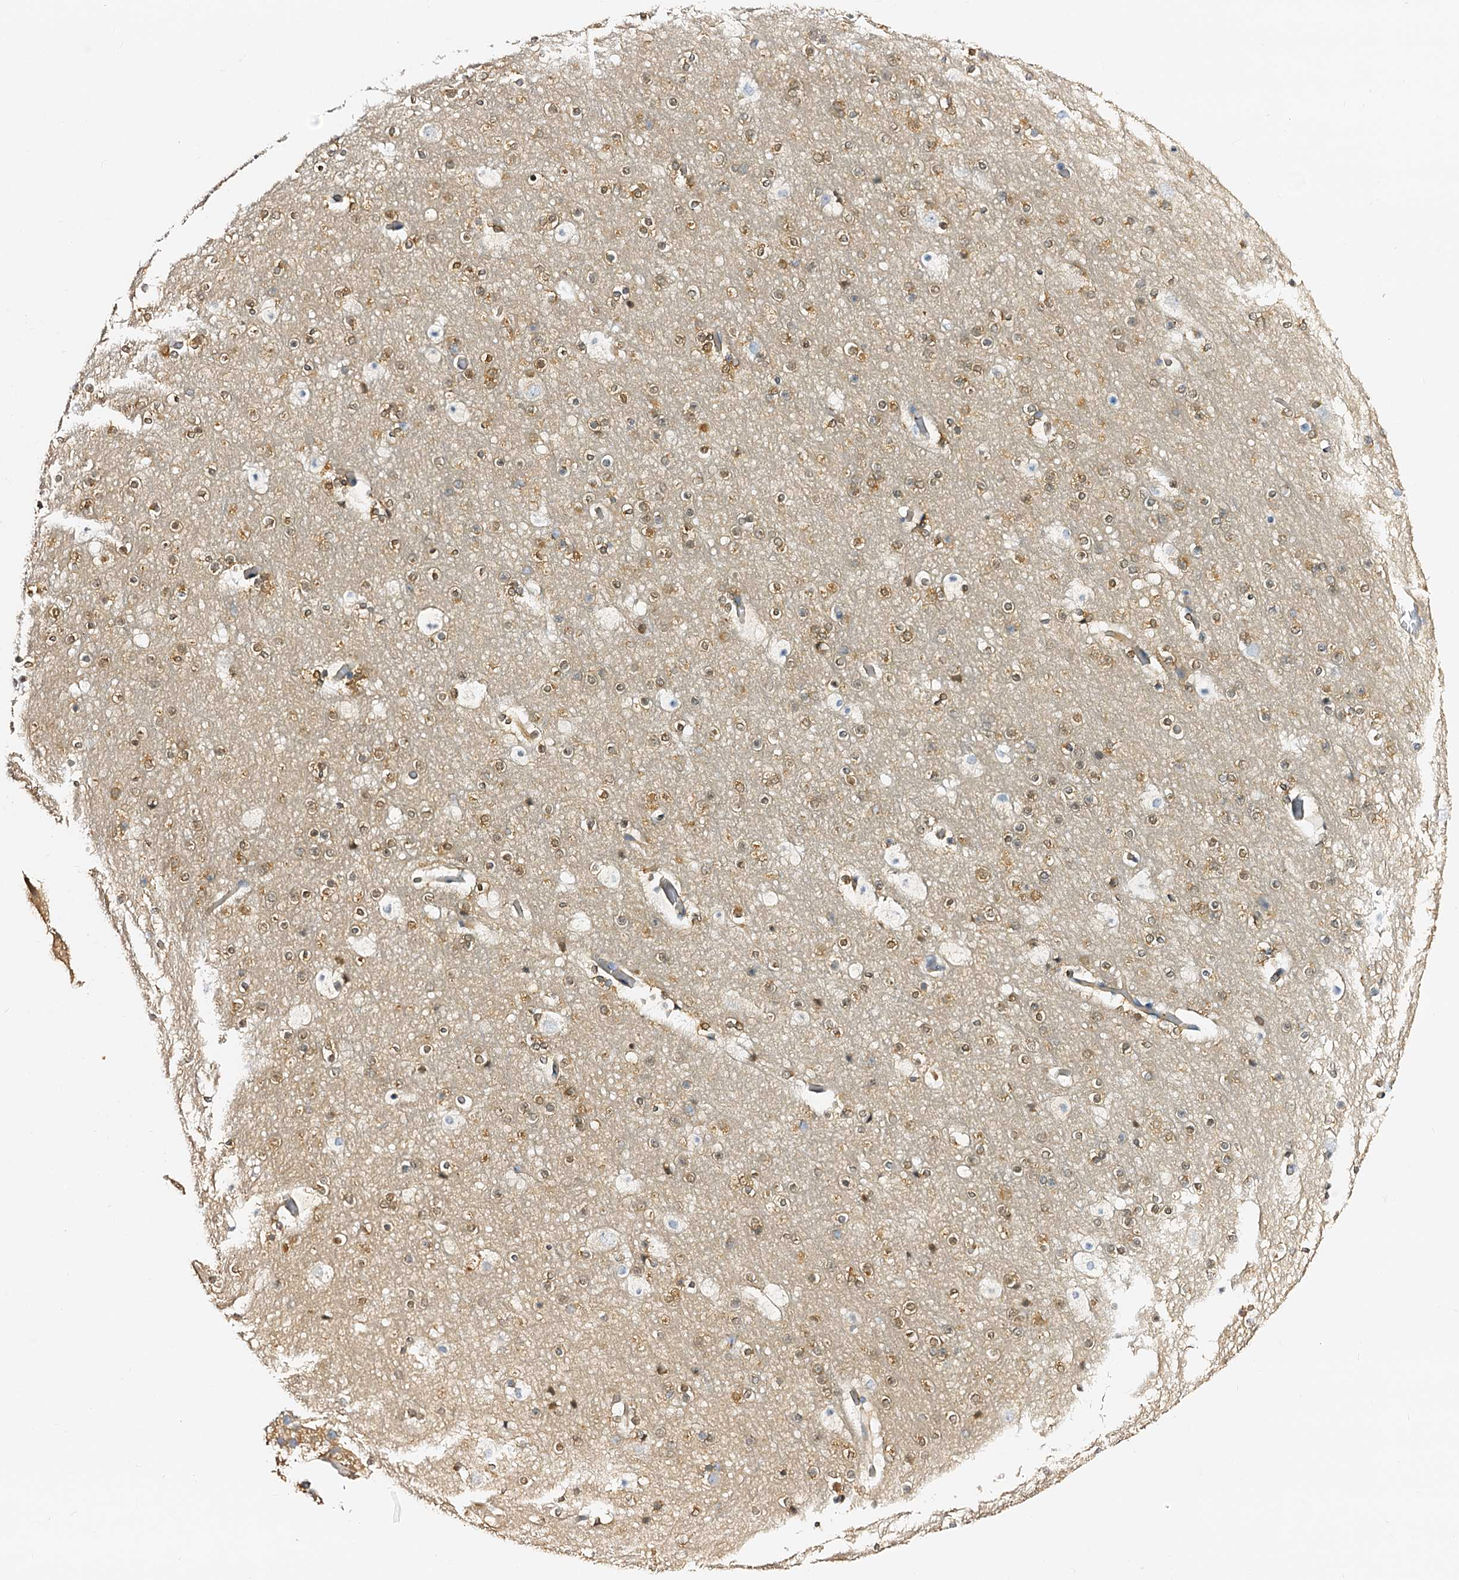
{"staining": {"intensity": "moderate", "quantity": "25%-75%", "location": "cytoplasmic/membranous"}, "tissue": "cerebral cortex", "cell_type": "Endothelial cells", "image_type": "normal", "snomed": [{"axis": "morphology", "description": "Normal tissue, NOS"}, {"axis": "topography", "description": "Cerebral cortex"}], "caption": "High-power microscopy captured an immunohistochemistry micrograph of unremarkable cerebral cortex, revealing moderate cytoplasmic/membranous positivity in approximately 25%-75% of endothelial cells.", "gene": "CSKMT", "patient": {"sex": "male", "age": 57}}